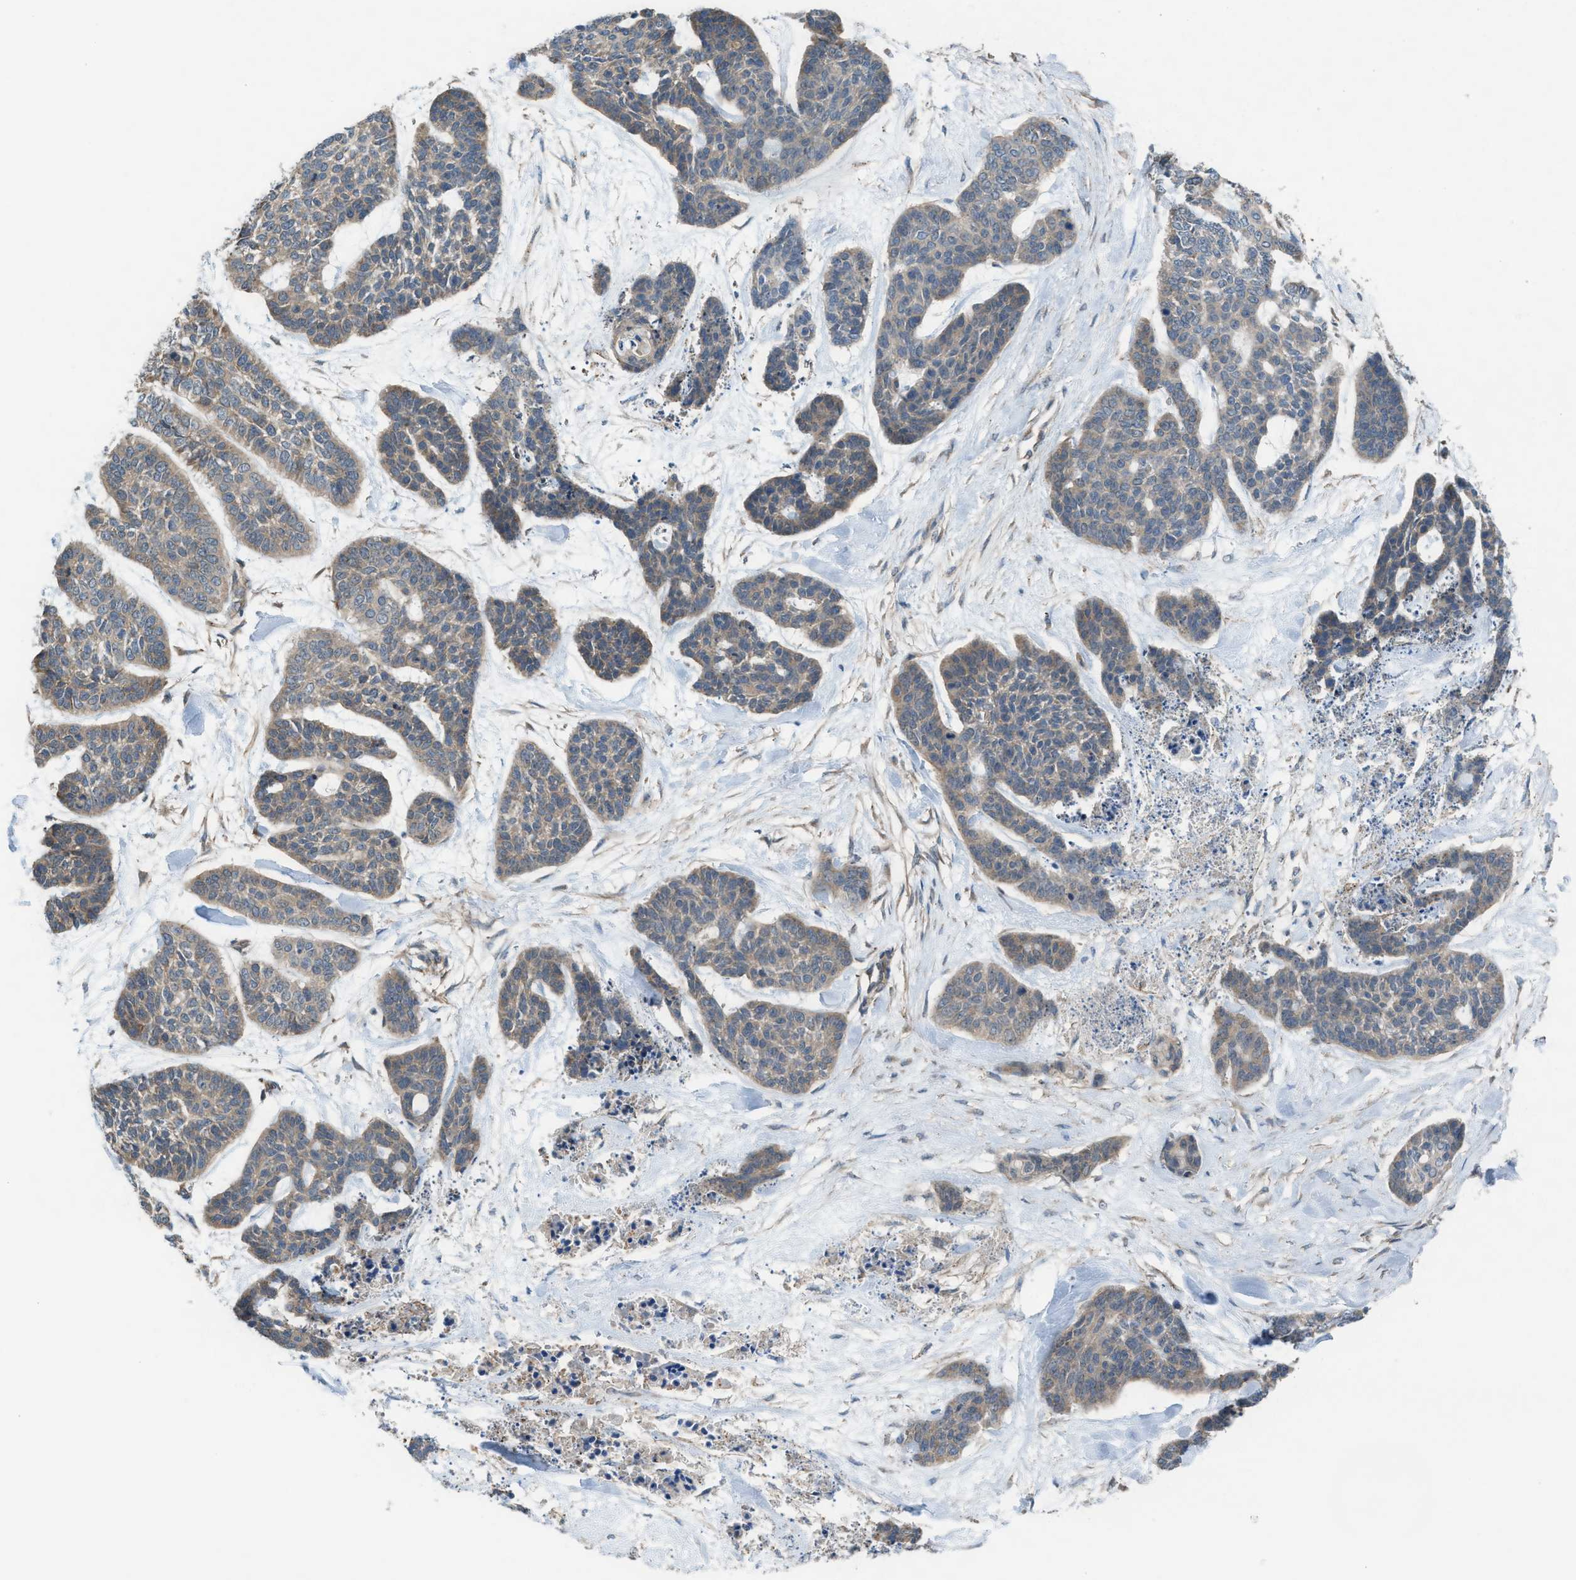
{"staining": {"intensity": "weak", "quantity": "25%-75%", "location": "cytoplasmic/membranous"}, "tissue": "skin cancer", "cell_type": "Tumor cells", "image_type": "cancer", "snomed": [{"axis": "morphology", "description": "Basal cell carcinoma"}, {"axis": "topography", "description": "Skin"}], "caption": "Immunohistochemistry (IHC) staining of skin cancer, which demonstrates low levels of weak cytoplasmic/membranous positivity in about 25%-75% of tumor cells indicating weak cytoplasmic/membranous protein positivity. The staining was performed using DAB (brown) for protein detection and nuclei were counterstained in hematoxylin (blue).", "gene": "PLAA", "patient": {"sex": "female", "age": 64}}